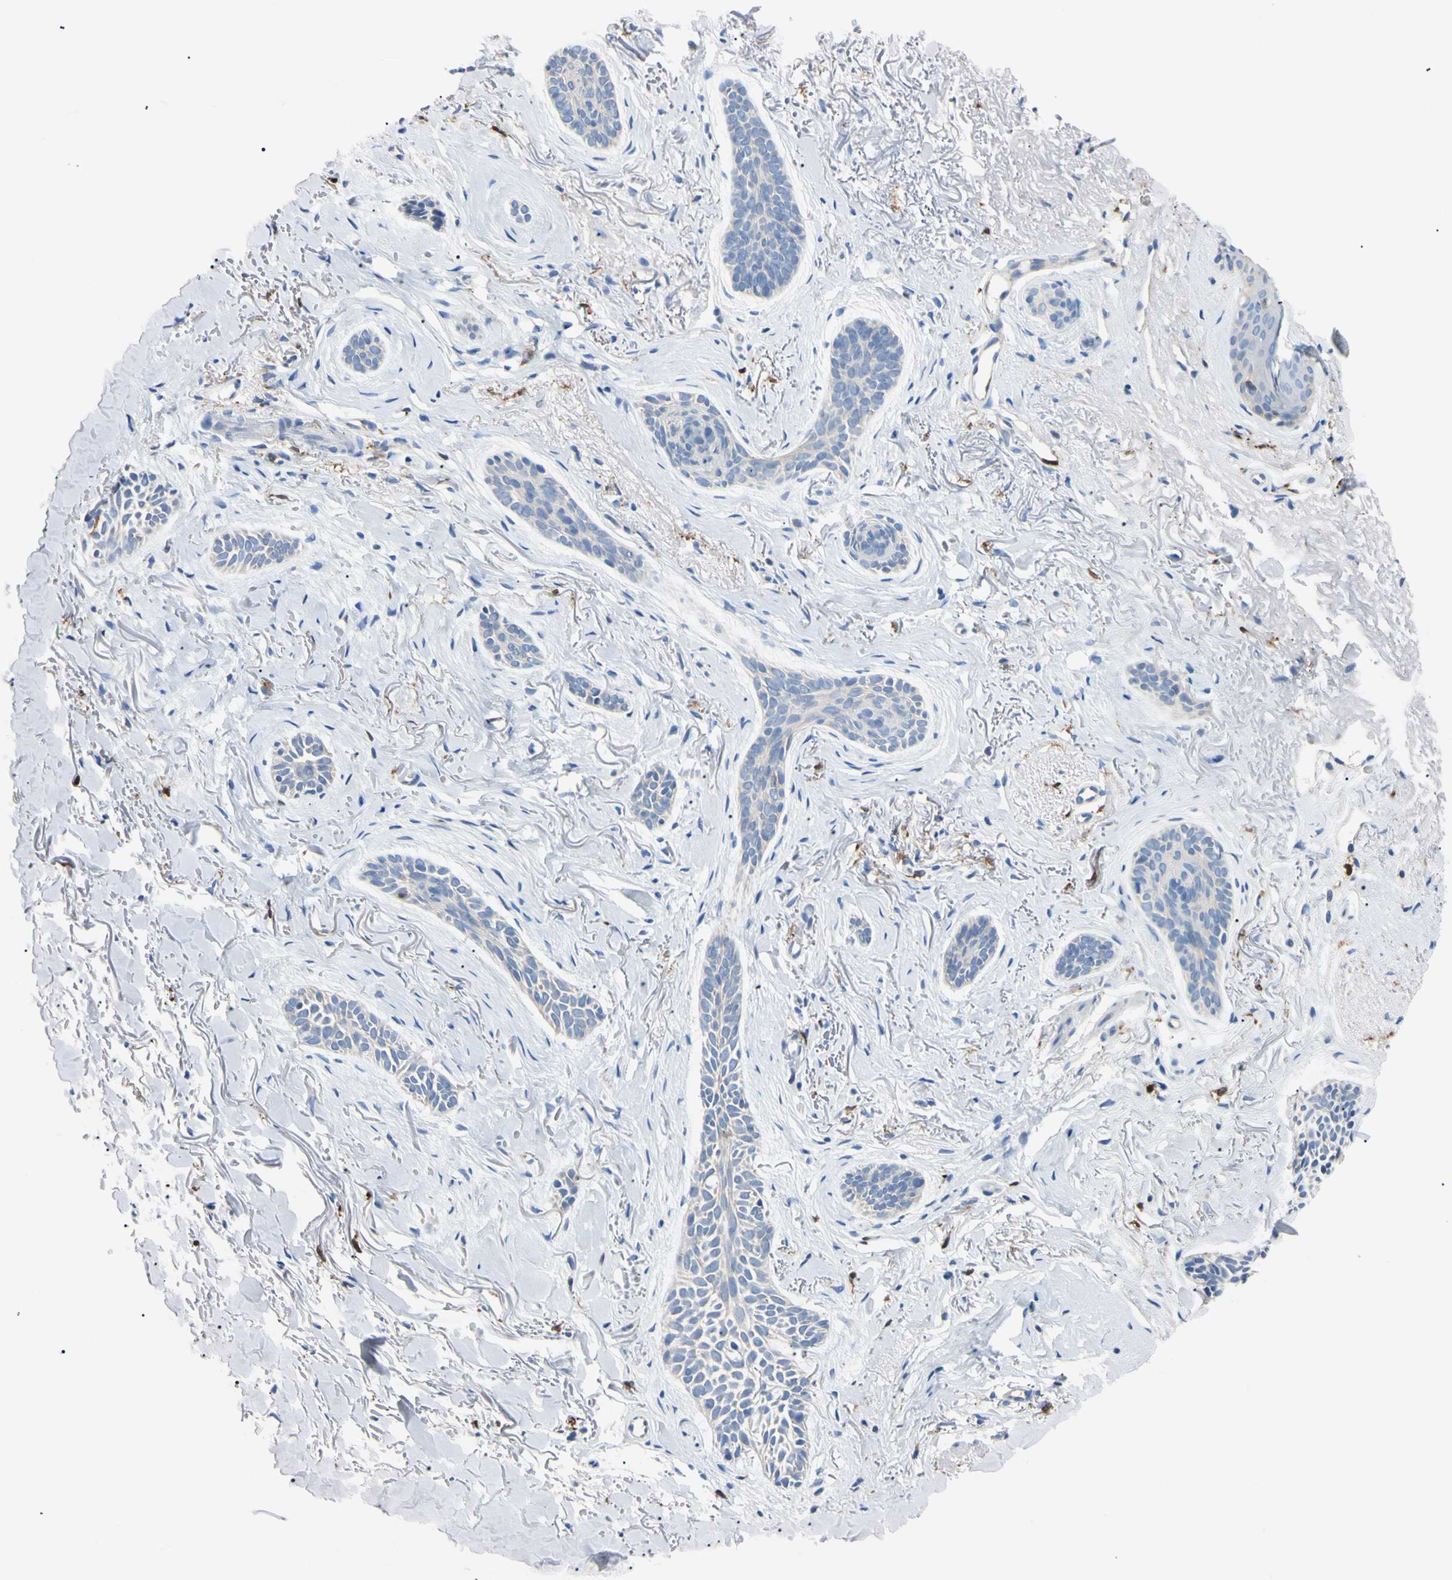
{"staining": {"intensity": "negative", "quantity": "none", "location": "none"}, "tissue": "skin cancer", "cell_type": "Tumor cells", "image_type": "cancer", "snomed": [{"axis": "morphology", "description": "Basal cell carcinoma"}, {"axis": "topography", "description": "Skin"}], "caption": "The image demonstrates no staining of tumor cells in skin cancer (basal cell carcinoma).", "gene": "NCF4", "patient": {"sex": "female", "age": 84}}